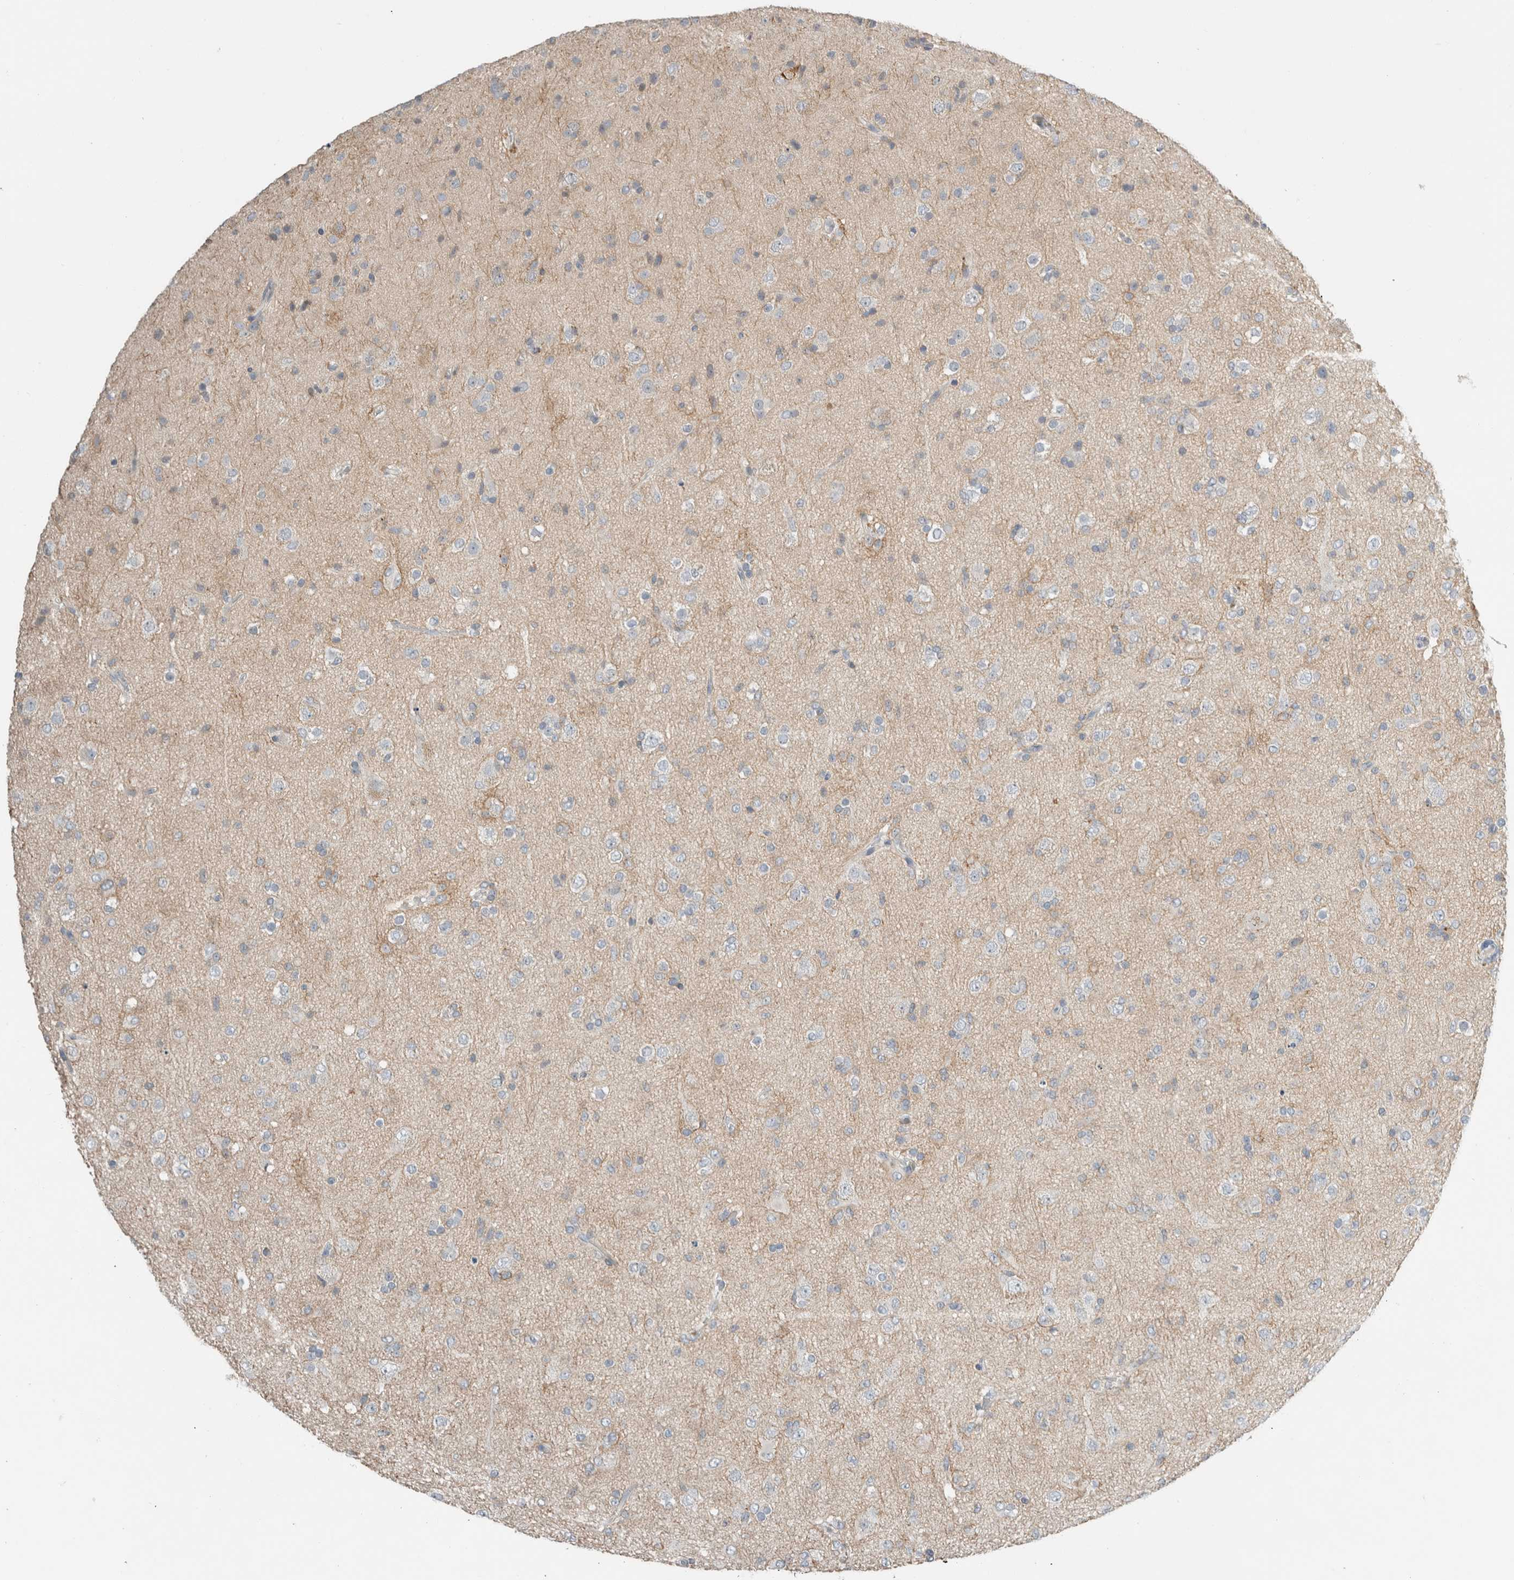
{"staining": {"intensity": "negative", "quantity": "none", "location": "none"}, "tissue": "glioma", "cell_type": "Tumor cells", "image_type": "cancer", "snomed": [{"axis": "morphology", "description": "Glioma, malignant, Low grade"}, {"axis": "topography", "description": "Brain"}], "caption": "Tumor cells are negative for brown protein staining in malignant low-grade glioma.", "gene": "ERCC6L2", "patient": {"sex": "male", "age": 65}}